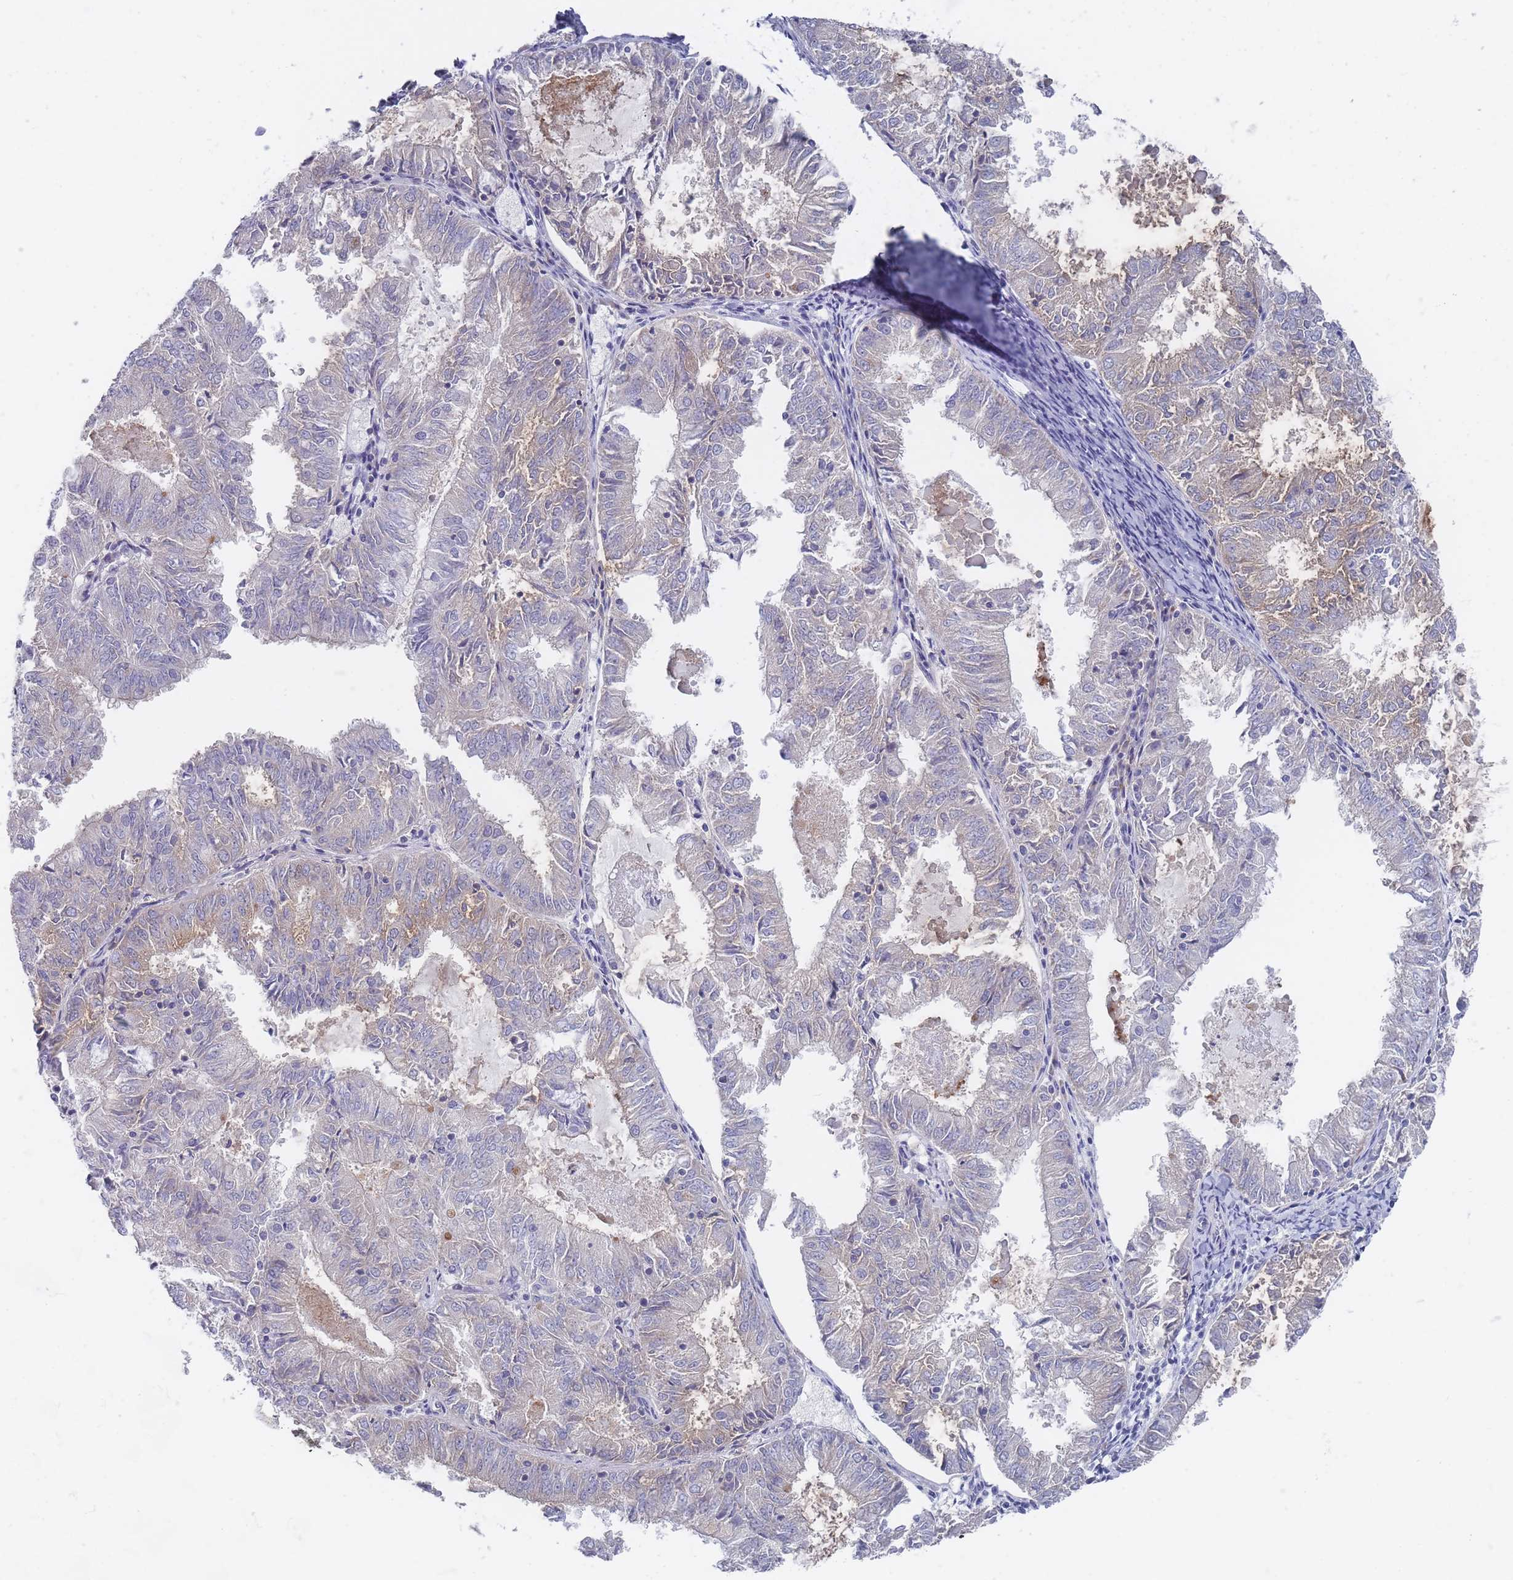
{"staining": {"intensity": "negative", "quantity": "none", "location": "none"}, "tissue": "endometrial cancer", "cell_type": "Tumor cells", "image_type": "cancer", "snomed": [{"axis": "morphology", "description": "Adenocarcinoma, NOS"}, {"axis": "topography", "description": "Endometrium"}], "caption": "Photomicrograph shows no protein positivity in tumor cells of adenocarcinoma (endometrial) tissue.", "gene": "PIGU", "patient": {"sex": "female", "age": 57}}